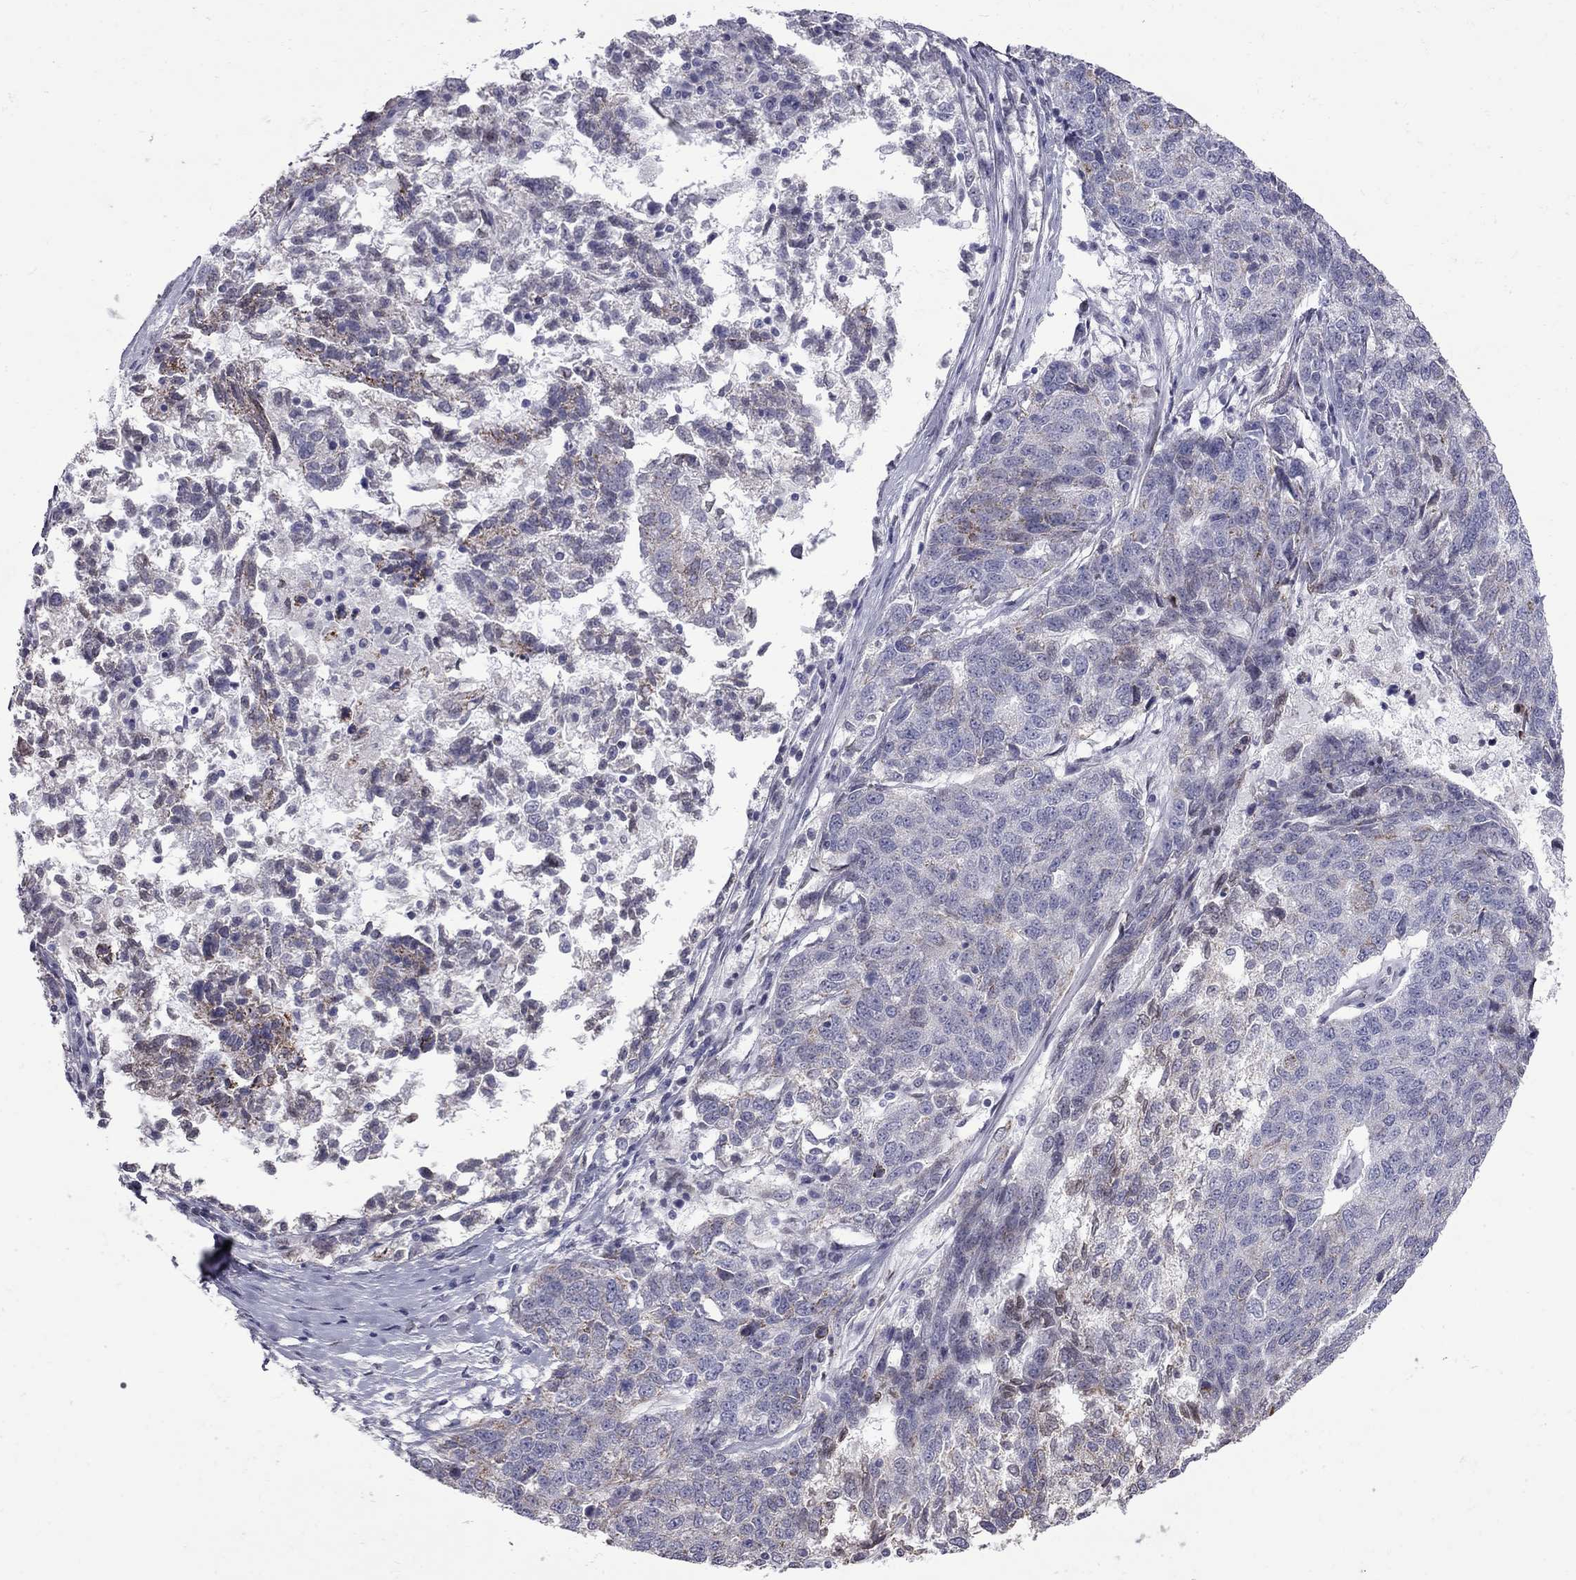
{"staining": {"intensity": "weak", "quantity": "<25%", "location": "cytoplasmic/membranous"}, "tissue": "ovarian cancer", "cell_type": "Tumor cells", "image_type": "cancer", "snomed": [{"axis": "morphology", "description": "Cystadenocarcinoma, serous, NOS"}, {"axis": "topography", "description": "Ovary"}], "caption": "A photomicrograph of human ovarian serous cystadenocarcinoma is negative for staining in tumor cells.", "gene": "CLTCL1", "patient": {"sex": "female", "age": 71}}